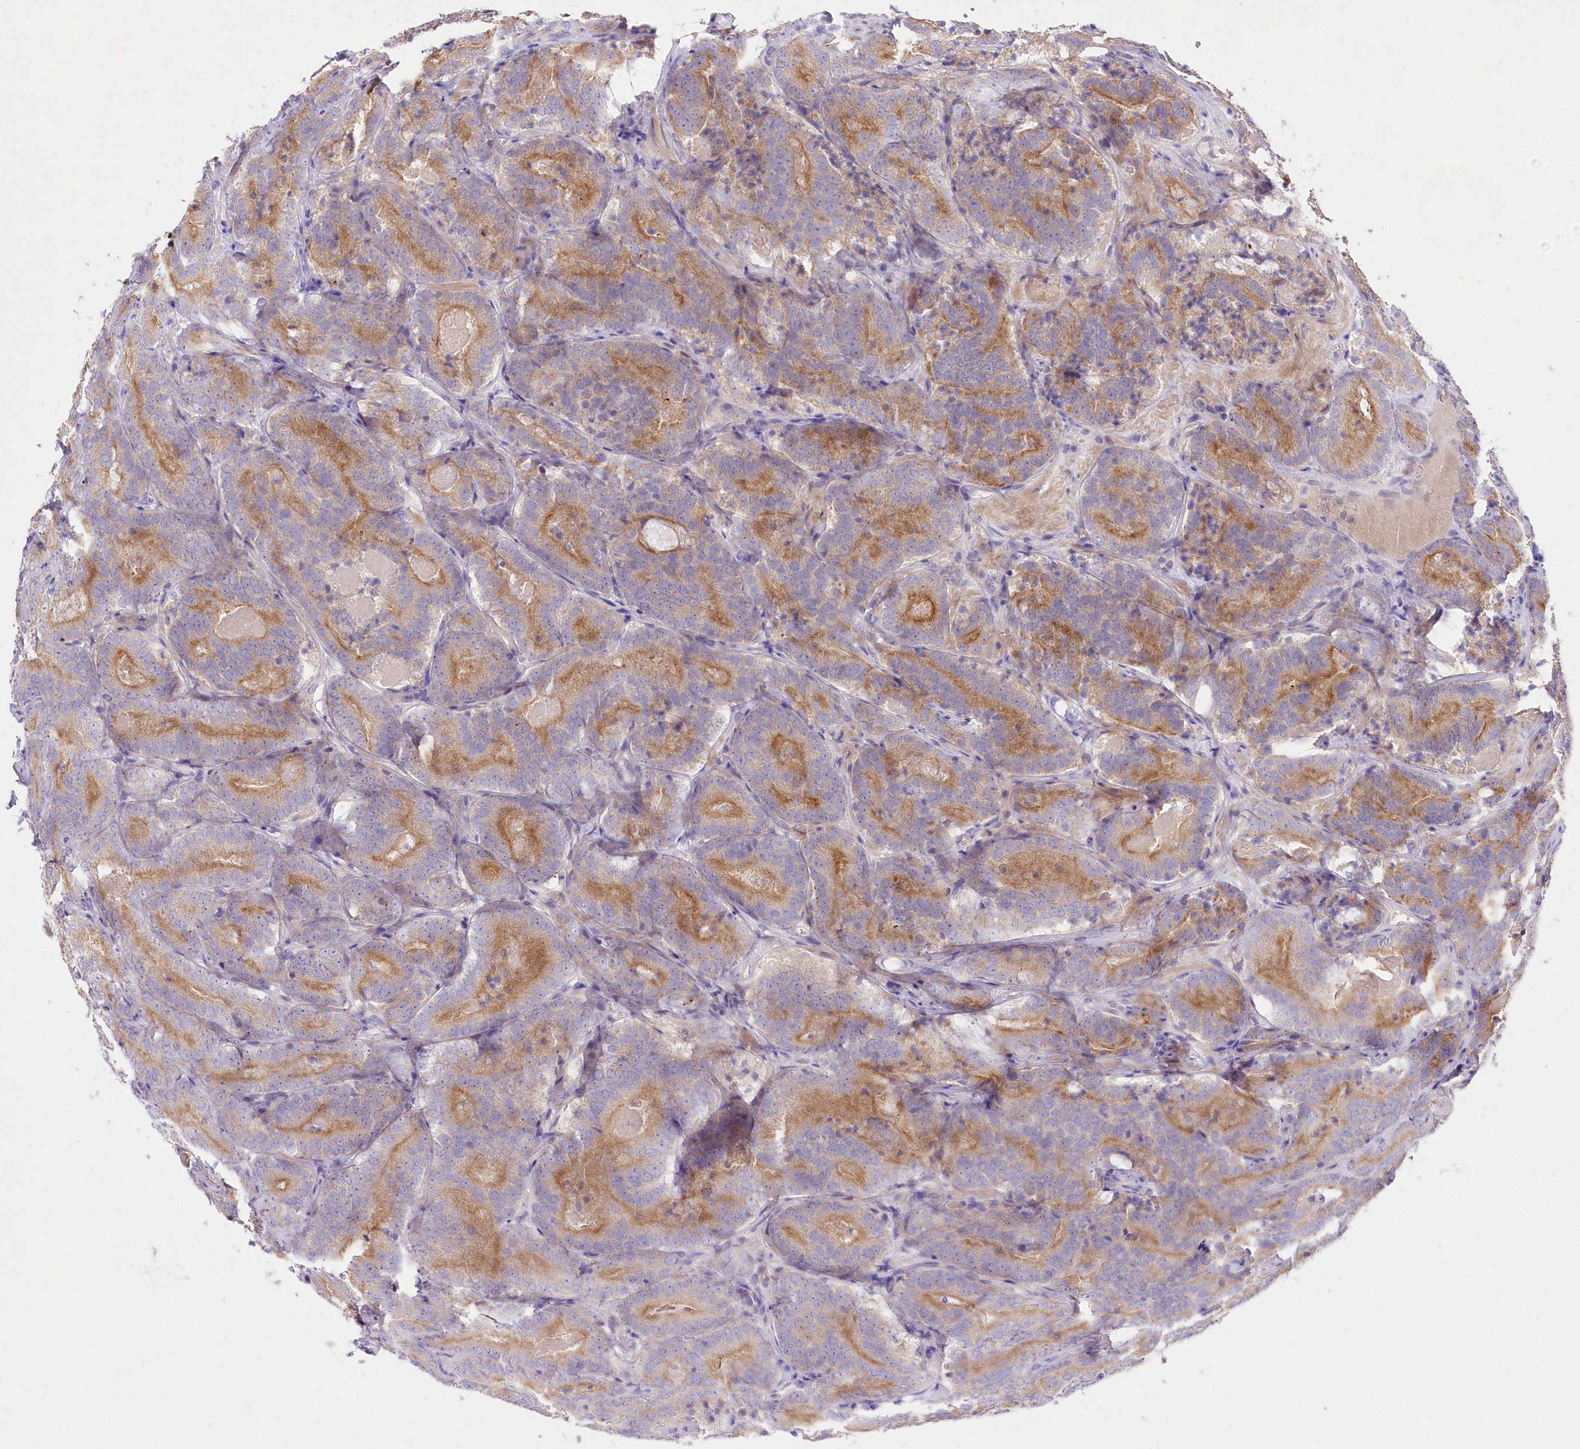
{"staining": {"intensity": "moderate", "quantity": ">75%", "location": "cytoplasmic/membranous"}, "tissue": "prostate cancer", "cell_type": "Tumor cells", "image_type": "cancer", "snomed": [{"axis": "morphology", "description": "Adenocarcinoma, High grade"}, {"axis": "topography", "description": "Prostate"}], "caption": "This is a histology image of immunohistochemistry (IHC) staining of prostate high-grade adenocarcinoma, which shows moderate positivity in the cytoplasmic/membranous of tumor cells.", "gene": "LRRC14B", "patient": {"sex": "male", "age": 57}}